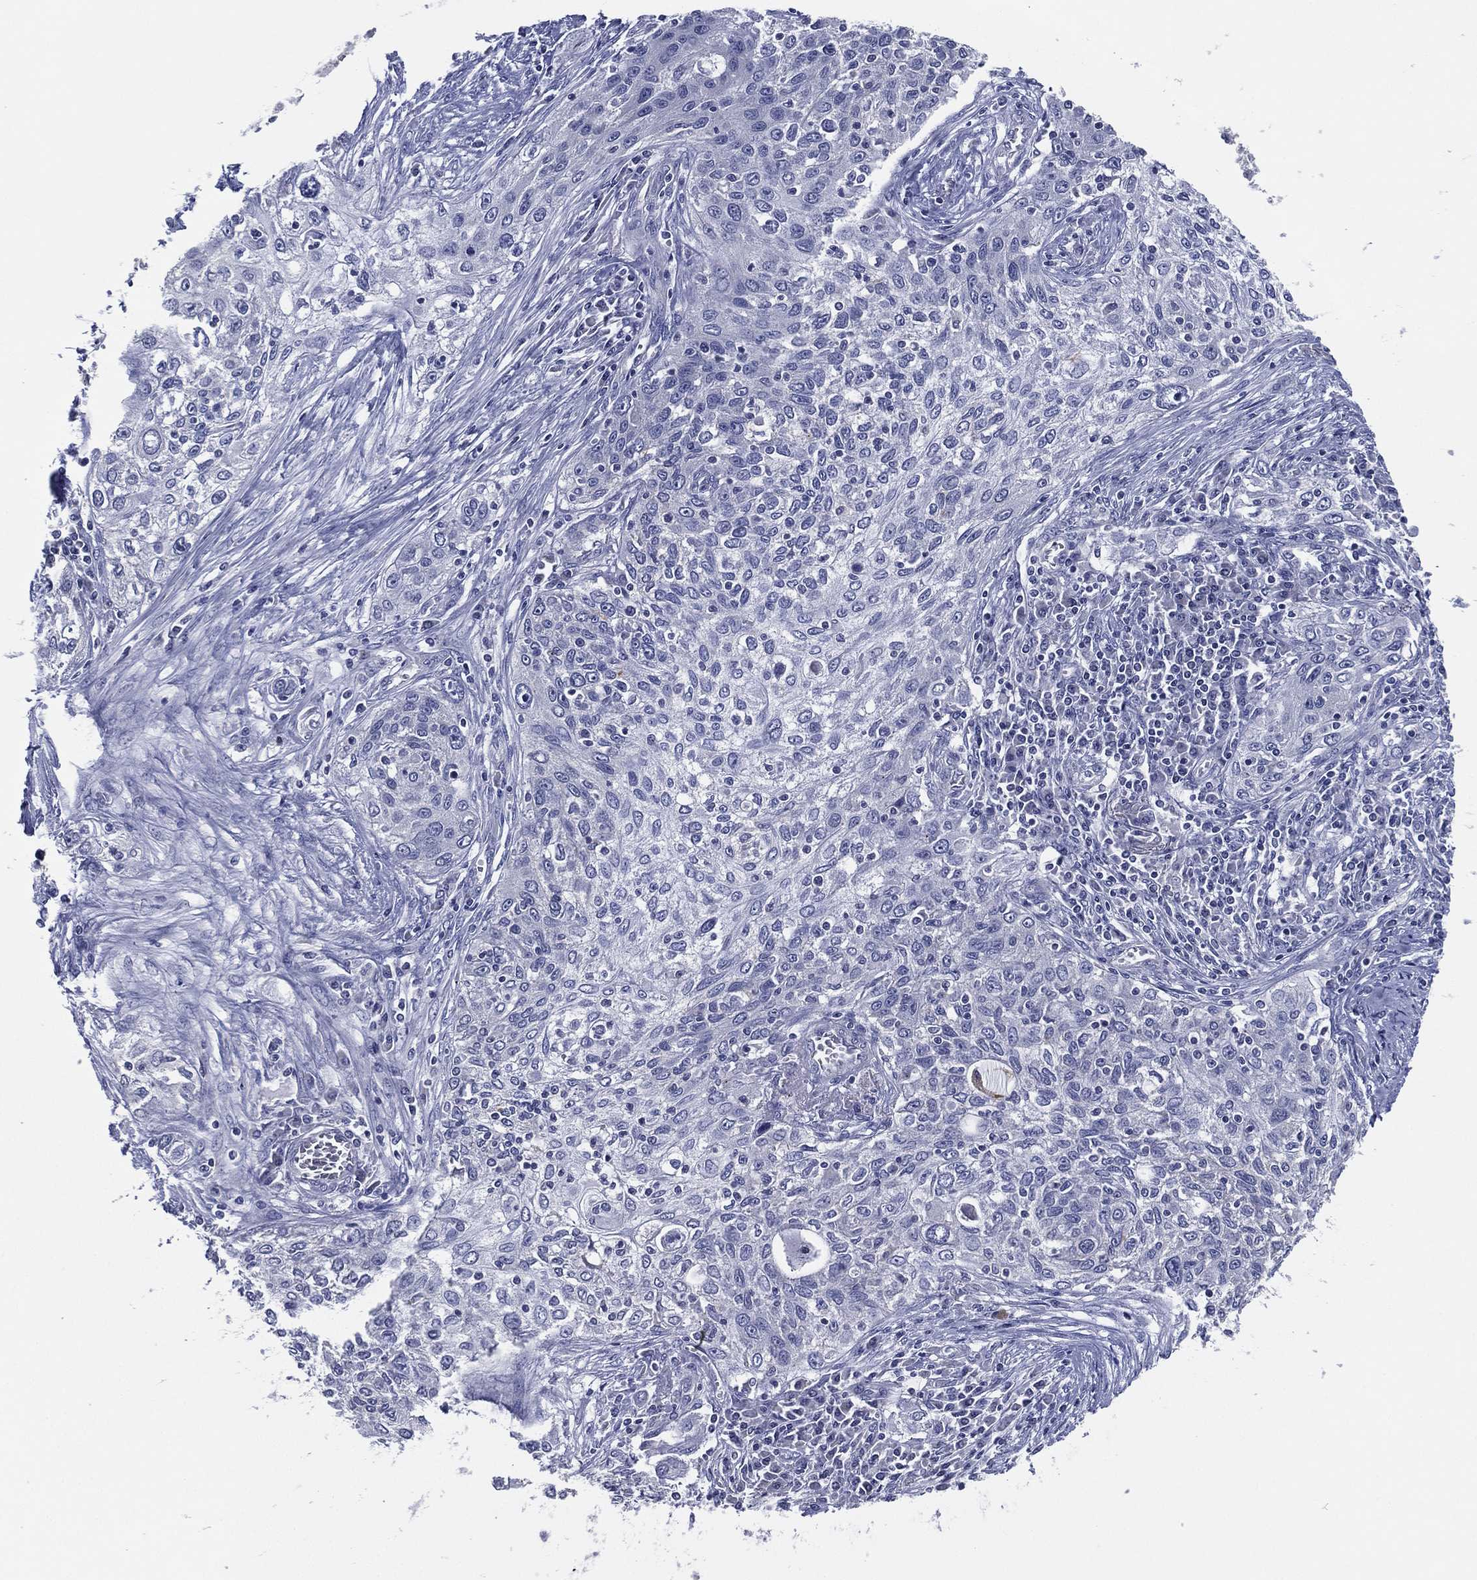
{"staining": {"intensity": "negative", "quantity": "none", "location": "none"}, "tissue": "lung cancer", "cell_type": "Tumor cells", "image_type": "cancer", "snomed": [{"axis": "morphology", "description": "Squamous cell carcinoma, NOS"}, {"axis": "topography", "description": "Lung"}], "caption": "A high-resolution image shows immunohistochemistry (IHC) staining of lung squamous cell carcinoma, which demonstrates no significant positivity in tumor cells. The staining is performed using DAB (3,3'-diaminobenzidine) brown chromogen with nuclei counter-stained in using hematoxylin.", "gene": "SLC13A4", "patient": {"sex": "female", "age": 69}}